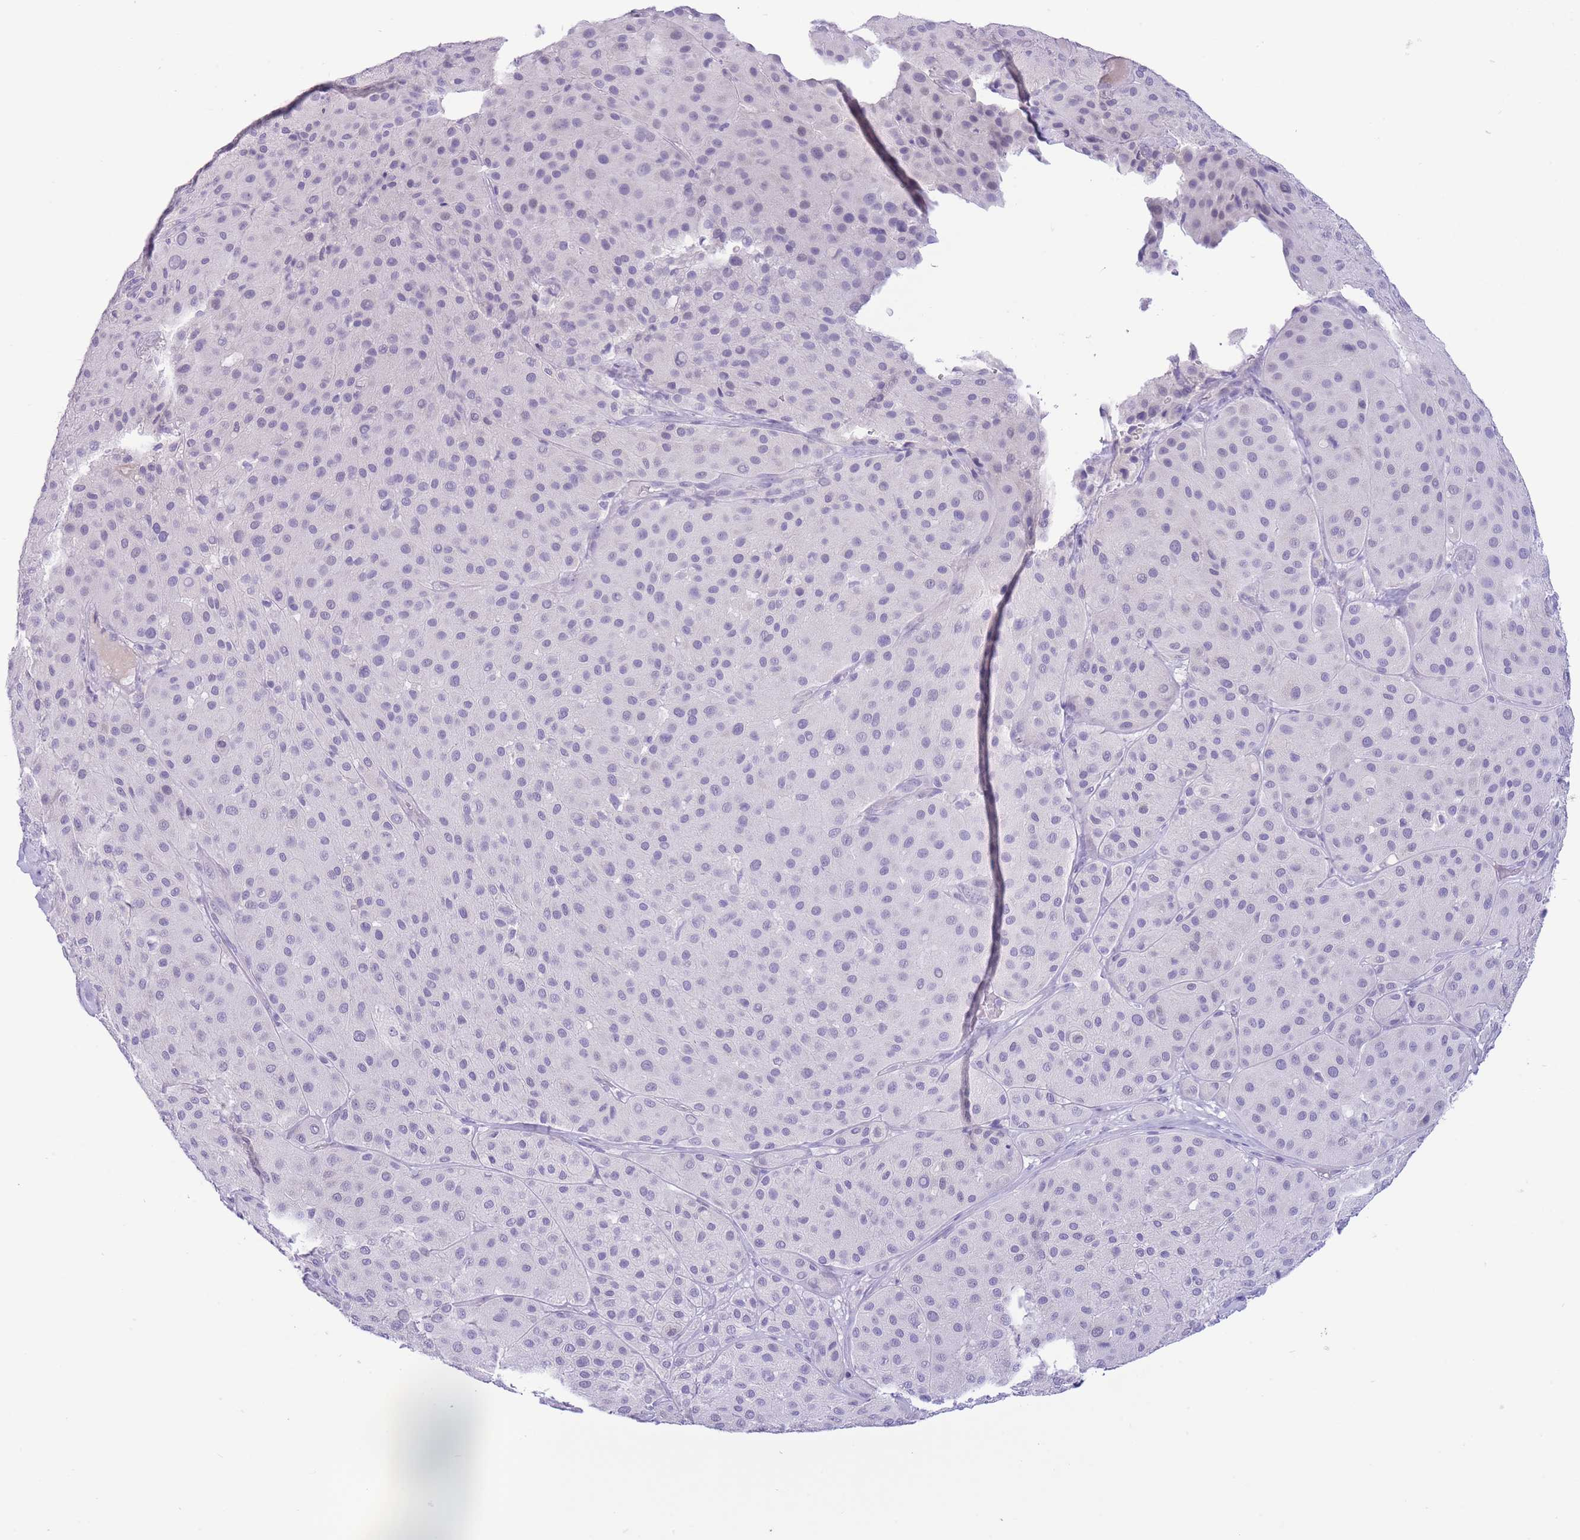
{"staining": {"intensity": "negative", "quantity": "none", "location": "none"}, "tissue": "melanoma", "cell_type": "Tumor cells", "image_type": "cancer", "snomed": [{"axis": "morphology", "description": "Malignant melanoma, Metastatic site"}, {"axis": "topography", "description": "Smooth muscle"}], "caption": "A high-resolution micrograph shows IHC staining of malignant melanoma (metastatic site), which displays no significant staining in tumor cells.", "gene": "ASAP3", "patient": {"sex": "male", "age": 41}}